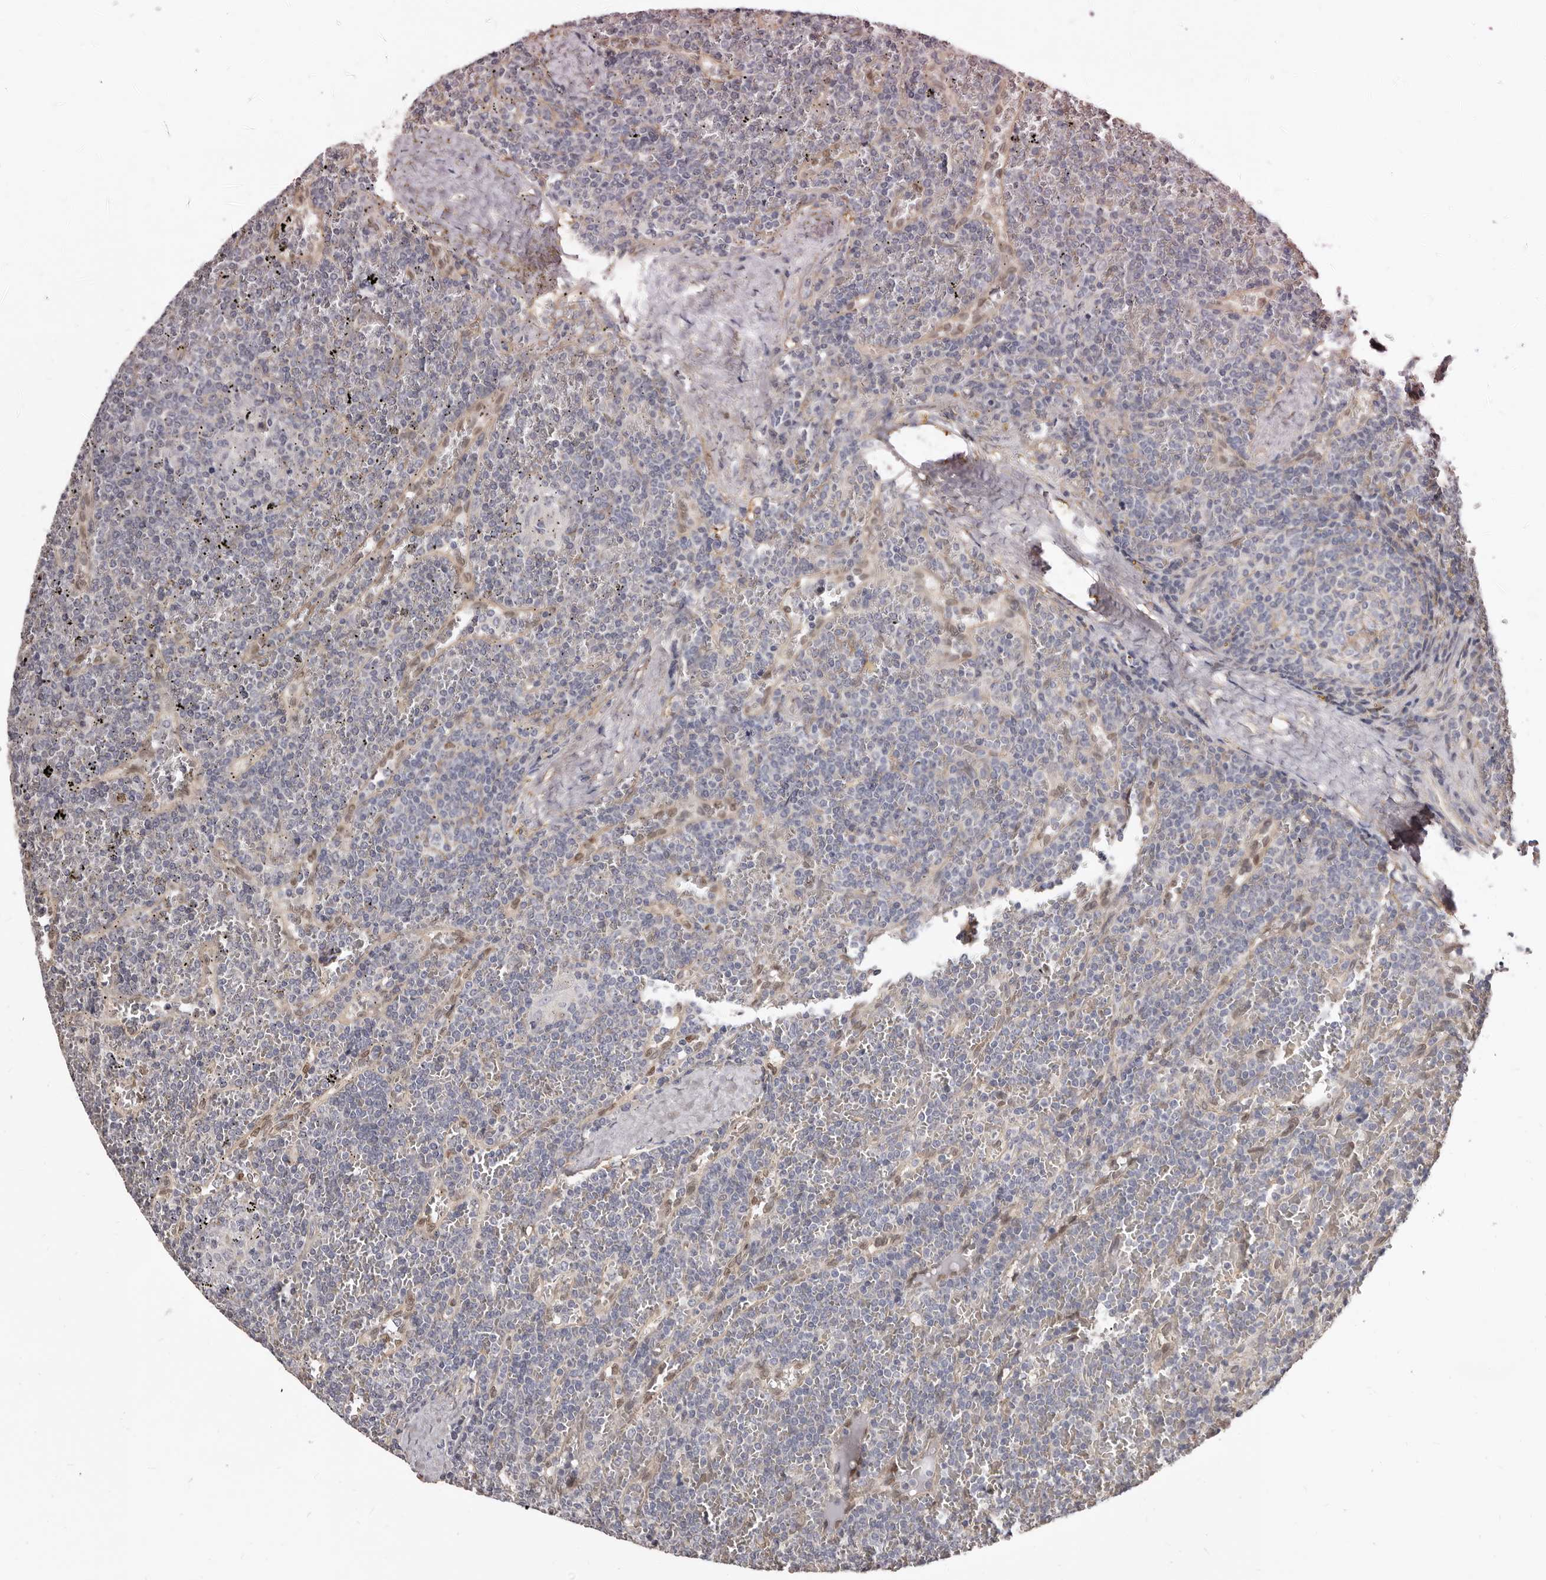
{"staining": {"intensity": "negative", "quantity": "none", "location": "none"}, "tissue": "lymphoma", "cell_type": "Tumor cells", "image_type": "cancer", "snomed": [{"axis": "morphology", "description": "Malignant lymphoma, non-Hodgkin's type, Low grade"}, {"axis": "topography", "description": "Spleen"}], "caption": "The immunohistochemistry (IHC) histopathology image has no significant positivity in tumor cells of low-grade malignant lymphoma, non-Hodgkin's type tissue. The staining was performed using DAB (3,3'-diaminobenzidine) to visualize the protein expression in brown, while the nuclei were stained in blue with hematoxylin (Magnification: 20x).", "gene": "KHDRBS2", "patient": {"sex": "female", "age": 19}}